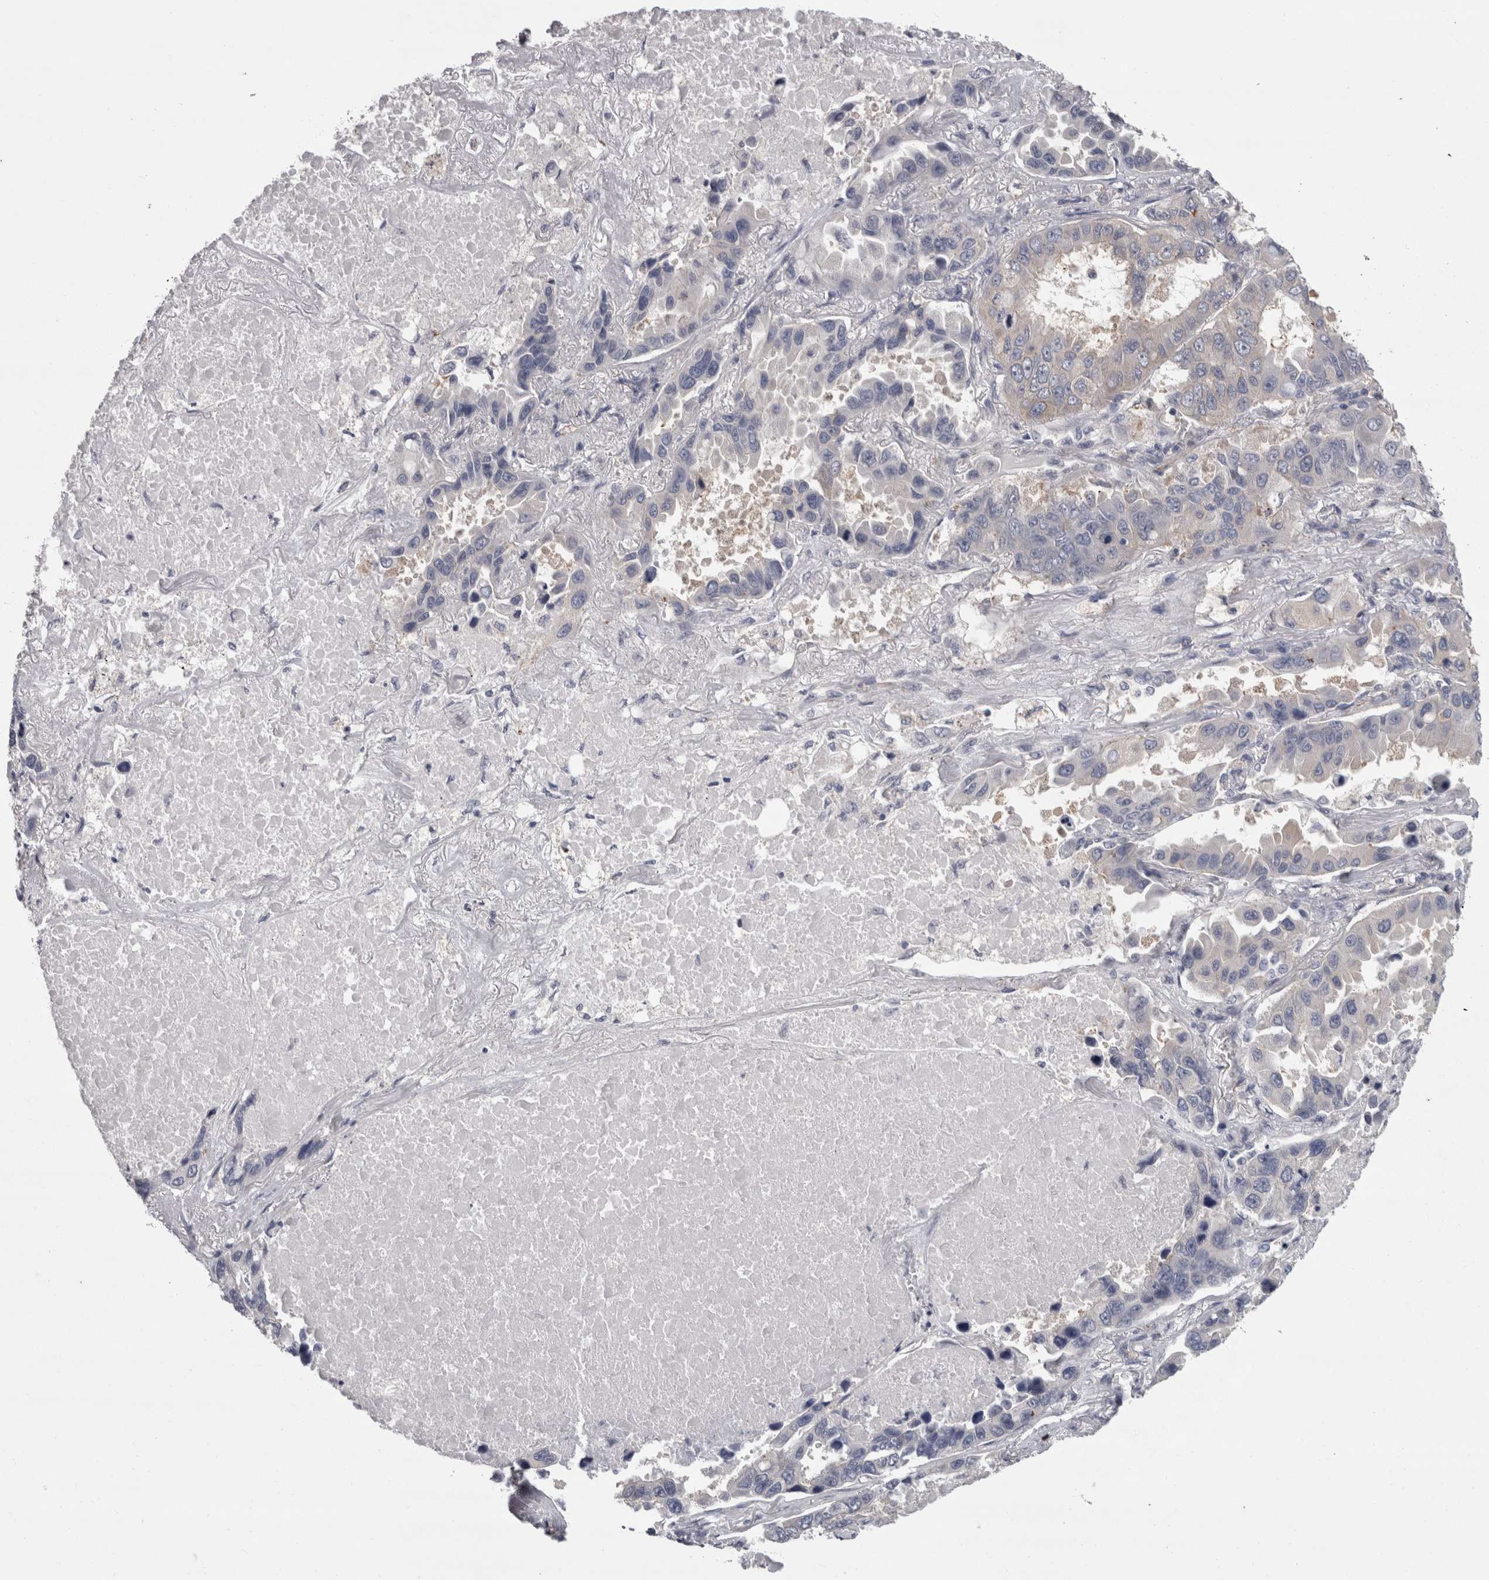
{"staining": {"intensity": "negative", "quantity": "none", "location": "none"}, "tissue": "lung cancer", "cell_type": "Tumor cells", "image_type": "cancer", "snomed": [{"axis": "morphology", "description": "Adenocarcinoma, NOS"}, {"axis": "topography", "description": "Lung"}], "caption": "The photomicrograph shows no staining of tumor cells in adenocarcinoma (lung).", "gene": "LYZL6", "patient": {"sex": "male", "age": 64}}